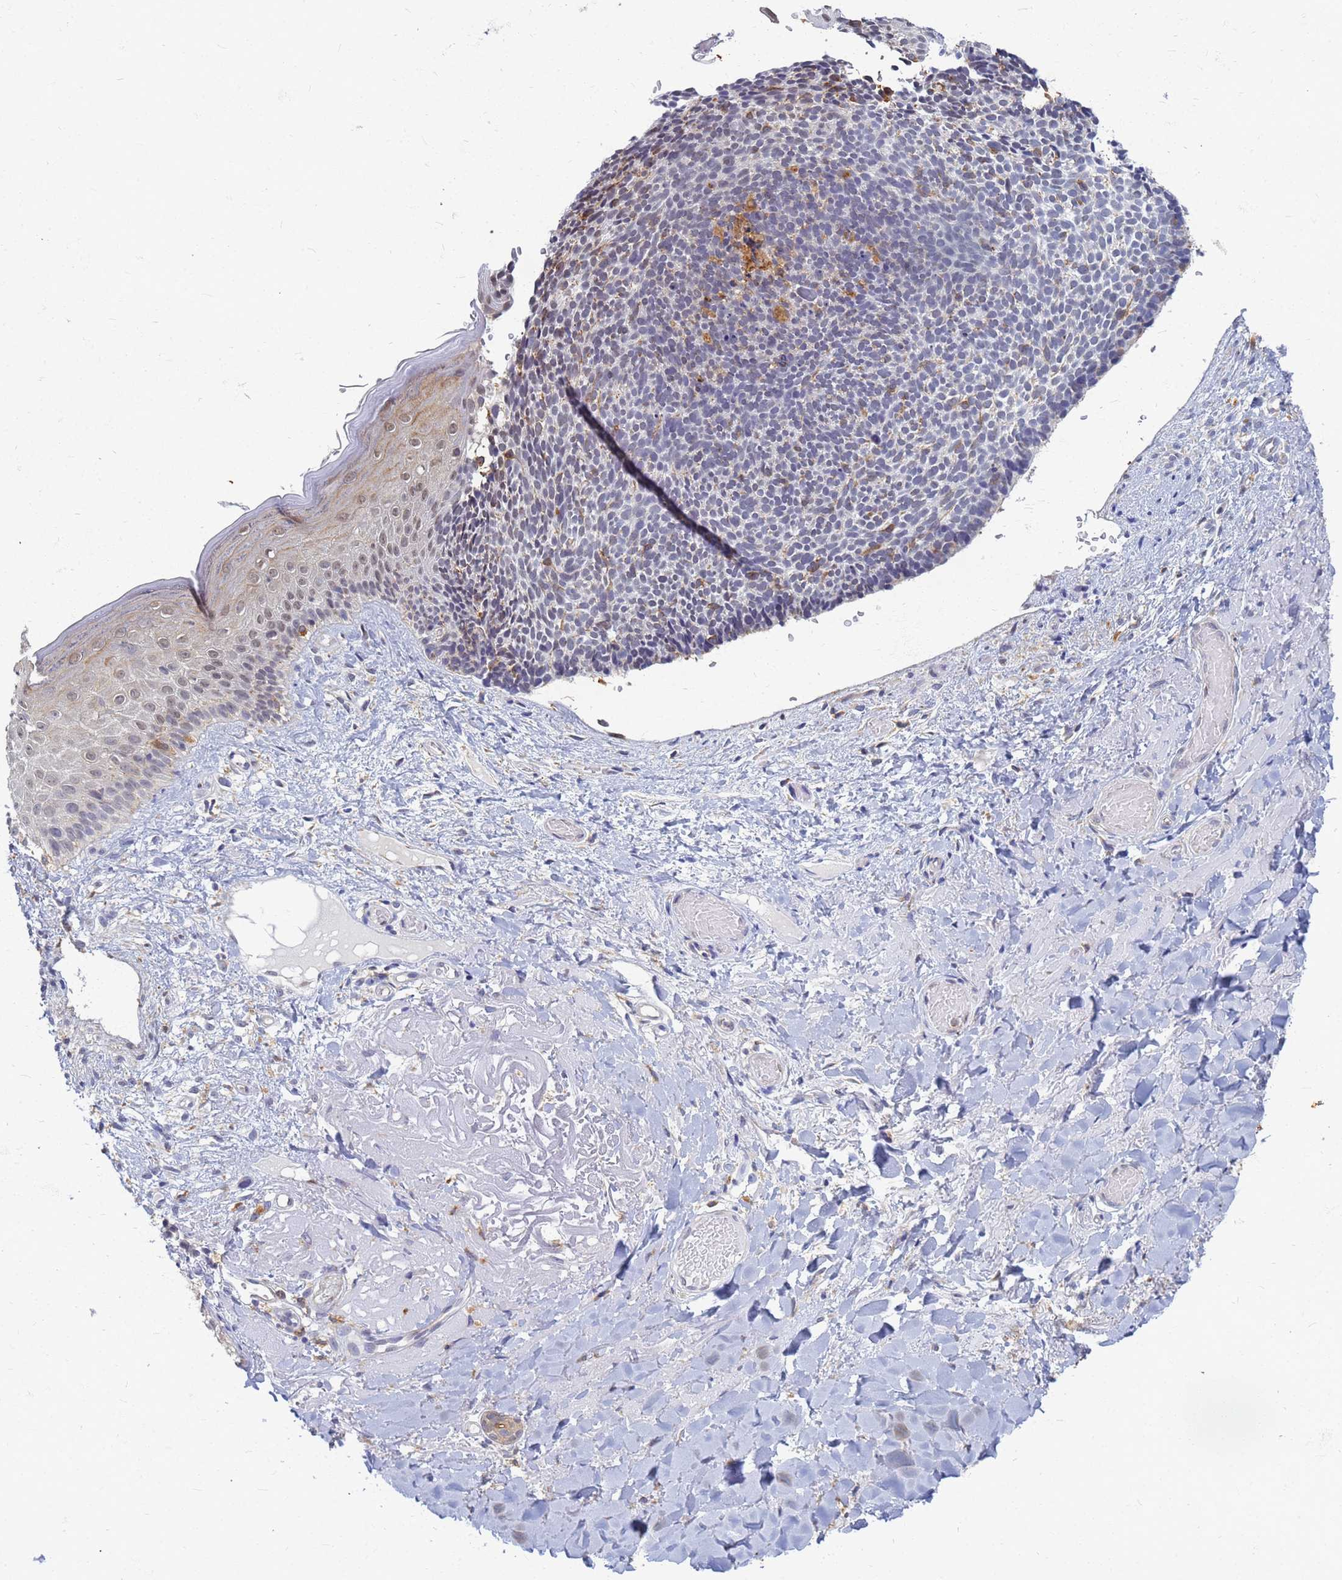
{"staining": {"intensity": "weak", "quantity": "<25%", "location": "cytoplasmic/membranous"}, "tissue": "skin cancer", "cell_type": "Tumor cells", "image_type": "cancer", "snomed": [{"axis": "morphology", "description": "Basal cell carcinoma"}, {"axis": "topography", "description": "Skin"}], "caption": "This image is of skin cancer stained with immunohistochemistry (IHC) to label a protein in brown with the nuclei are counter-stained blue. There is no staining in tumor cells.", "gene": "ATP6V1E1", "patient": {"sex": "male", "age": 84}}